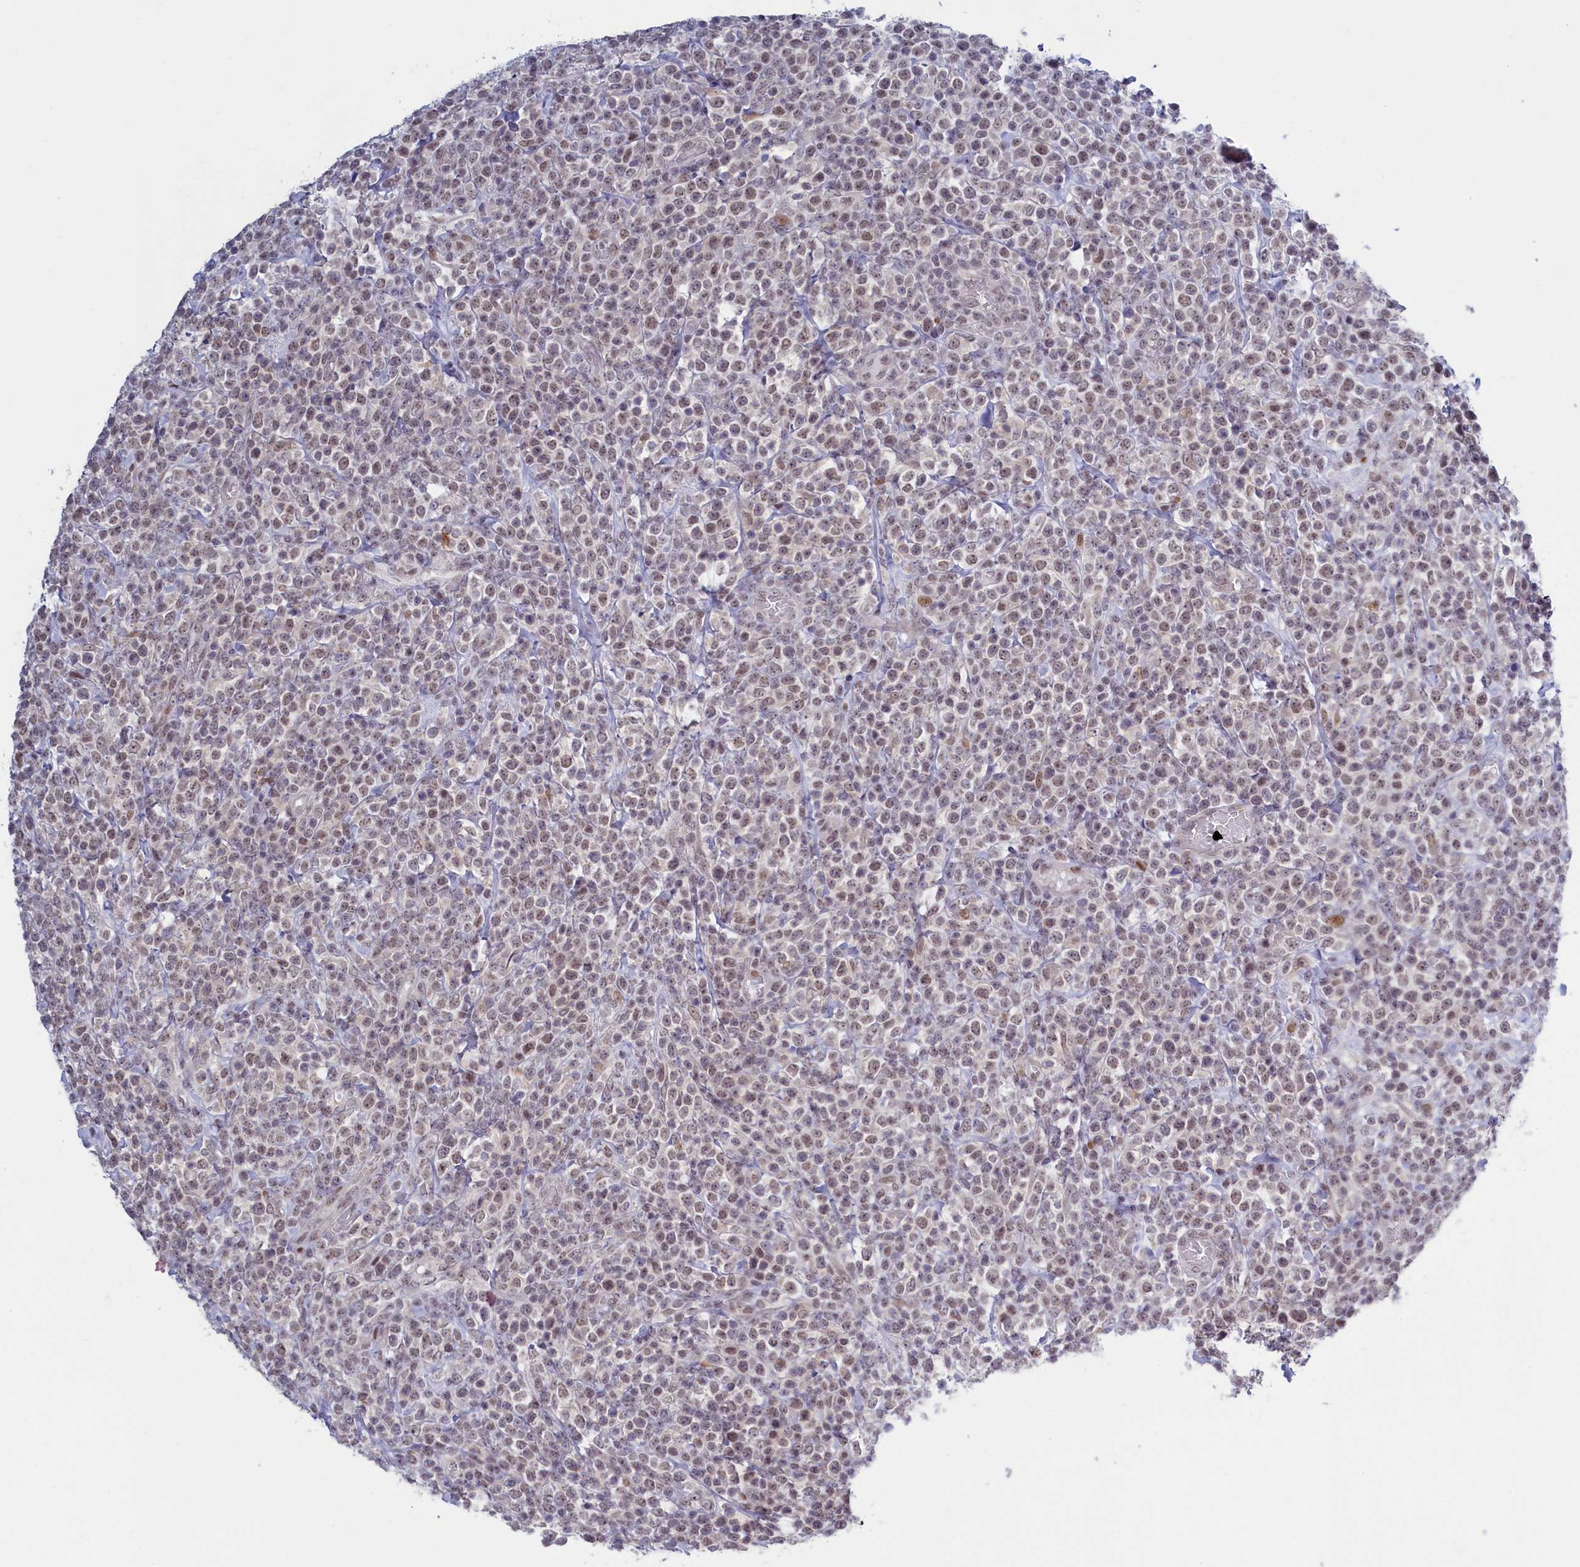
{"staining": {"intensity": "weak", "quantity": "25%-75%", "location": "nuclear"}, "tissue": "lymphoma", "cell_type": "Tumor cells", "image_type": "cancer", "snomed": [{"axis": "morphology", "description": "Malignant lymphoma, non-Hodgkin's type, High grade"}, {"axis": "topography", "description": "Colon"}], "caption": "Tumor cells display weak nuclear staining in approximately 25%-75% of cells in lymphoma. (IHC, brightfield microscopy, high magnification).", "gene": "ATF7IP2", "patient": {"sex": "female", "age": 53}}